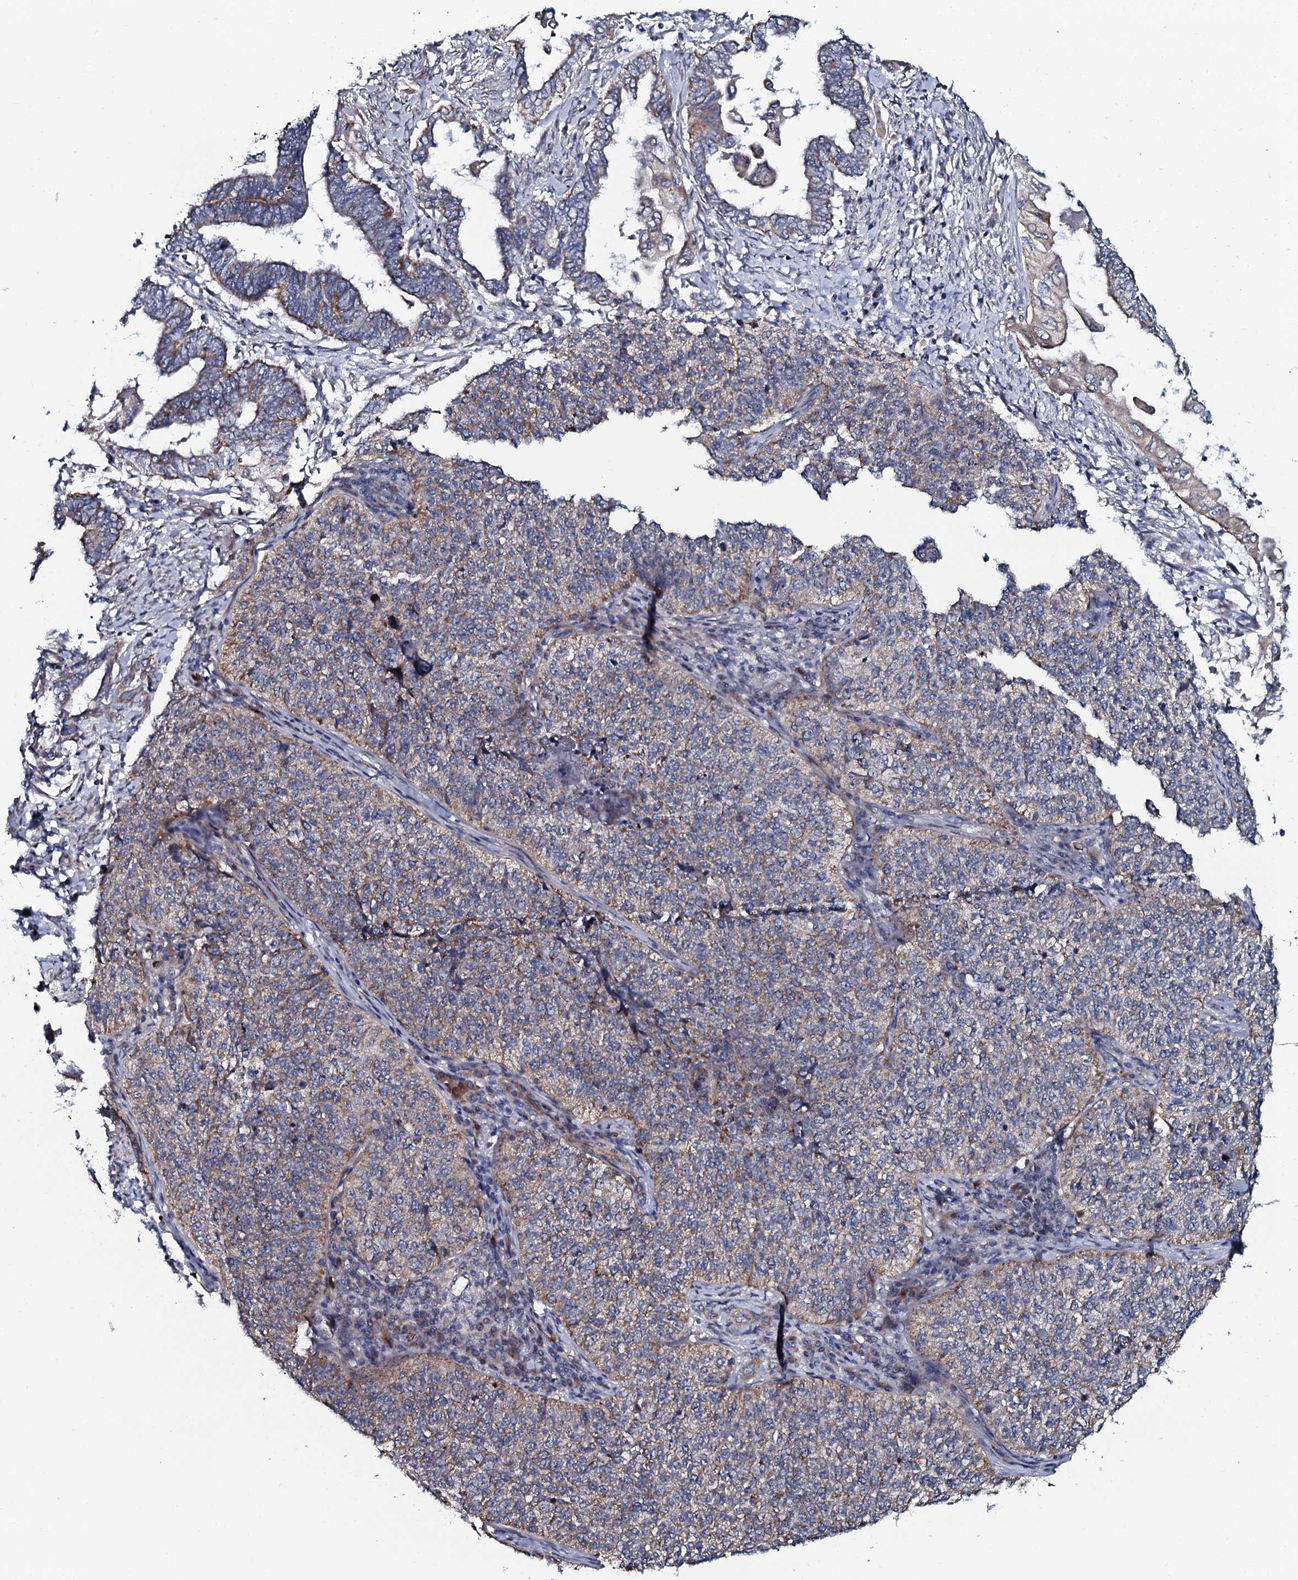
{"staining": {"intensity": "weak", "quantity": "25%-75%", "location": "cytoplasmic/membranous"}, "tissue": "cervical cancer", "cell_type": "Tumor cells", "image_type": "cancer", "snomed": [{"axis": "morphology", "description": "Squamous cell carcinoma, NOS"}, {"axis": "topography", "description": "Cervix"}], "caption": "Immunohistochemistry (IHC) histopathology image of neoplastic tissue: human squamous cell carcinoma (cervical) stained using IHC exhibits low levels of weak protein expression localized specifically in the cytoplasmic/membranous of tumor cells, appearing as a cytoplasmic/membranous brown color.", "gene": "KCTD4", "patient": {"sex": "female", "age": 35}}